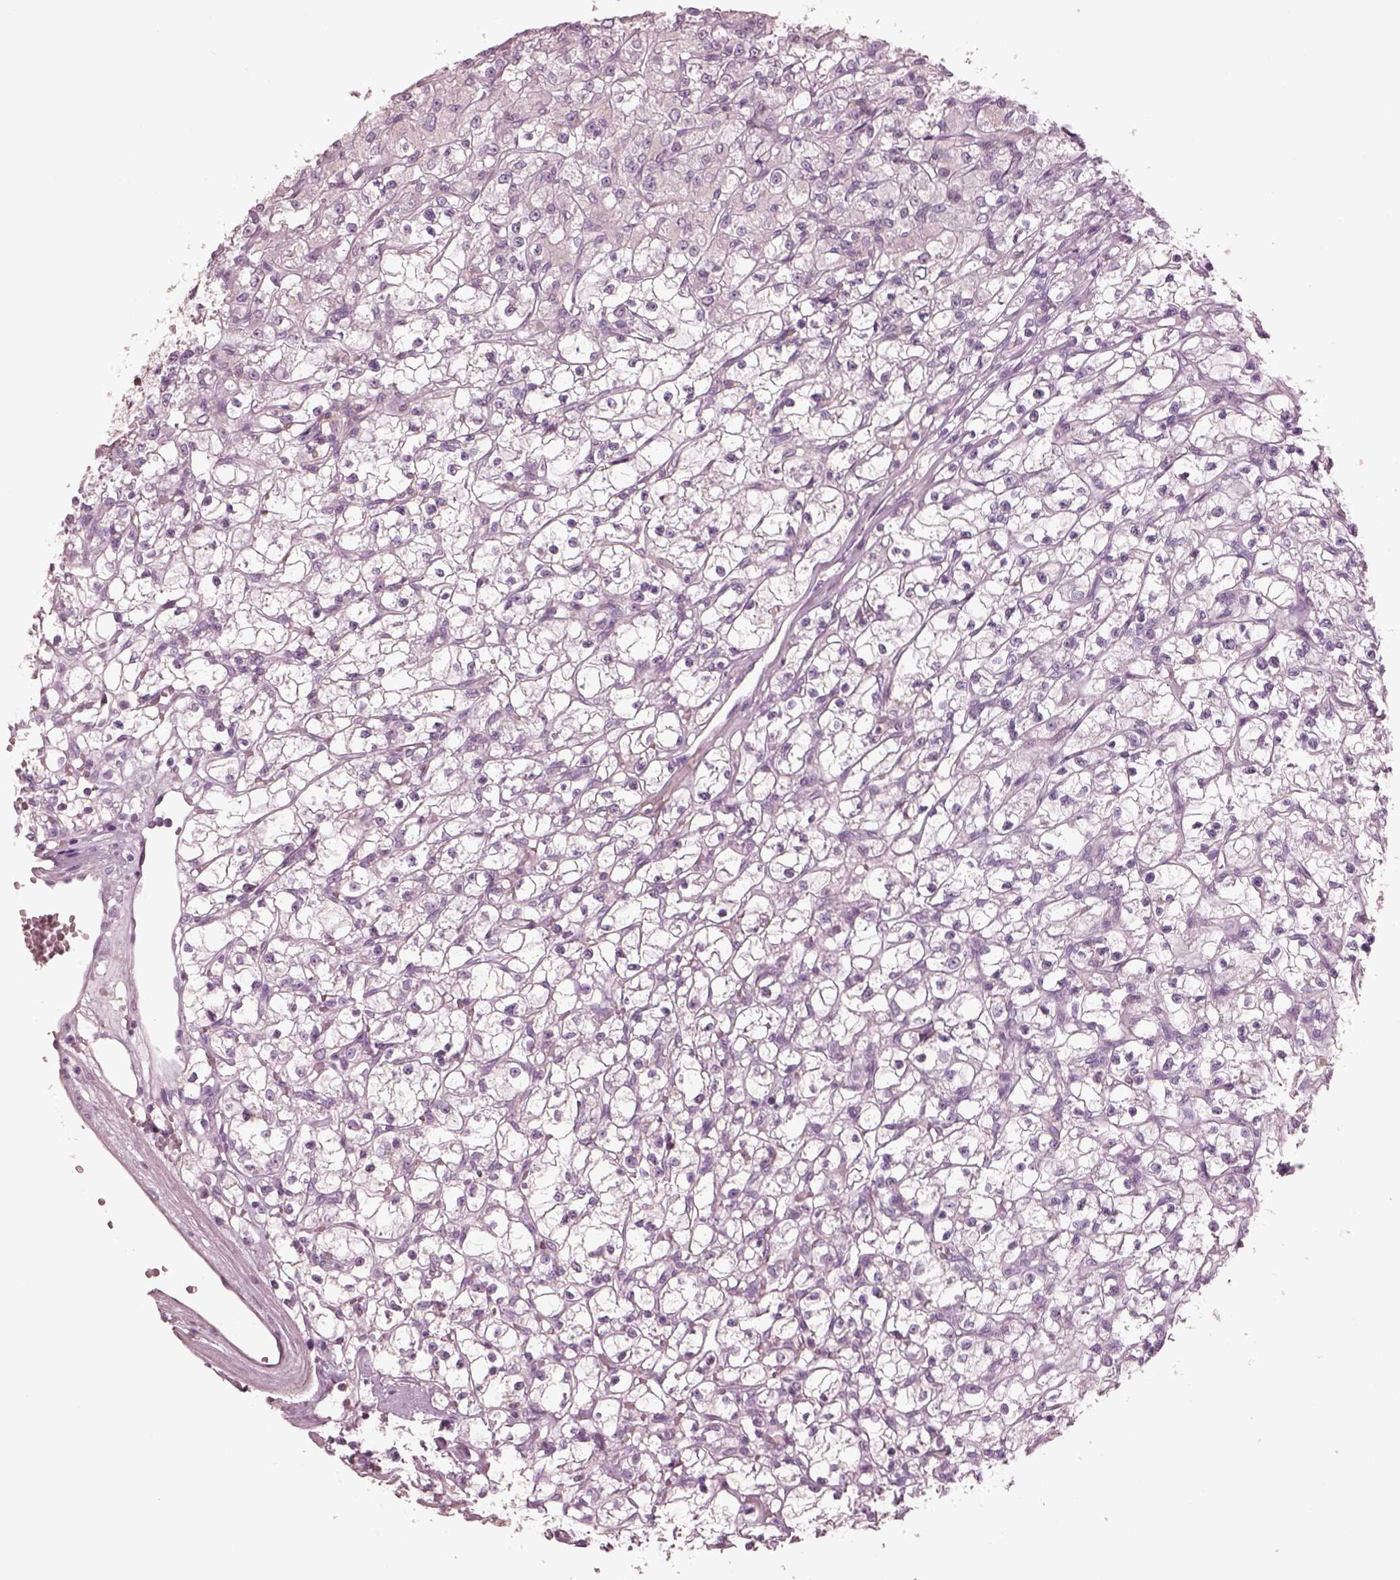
{"staining": {"intensity": "negative", "quantity": "none", "location": "none"}, "tissue": "renal cancer", "cell_type": "Tumor cells", "image_type": "cancer", "snomed": [{"axis": "morphology", "description": "Adenocarcinoma, NOS"}, {"axis": "topography", "description": "Kidney"}], "caption": "Renal cancer (adenocarcinoma) was stained to show a protein in brown. There is no significant staining in tumor cells.", "gene": "PDCD1", "patient": {"sex": "female", "age": 59}}